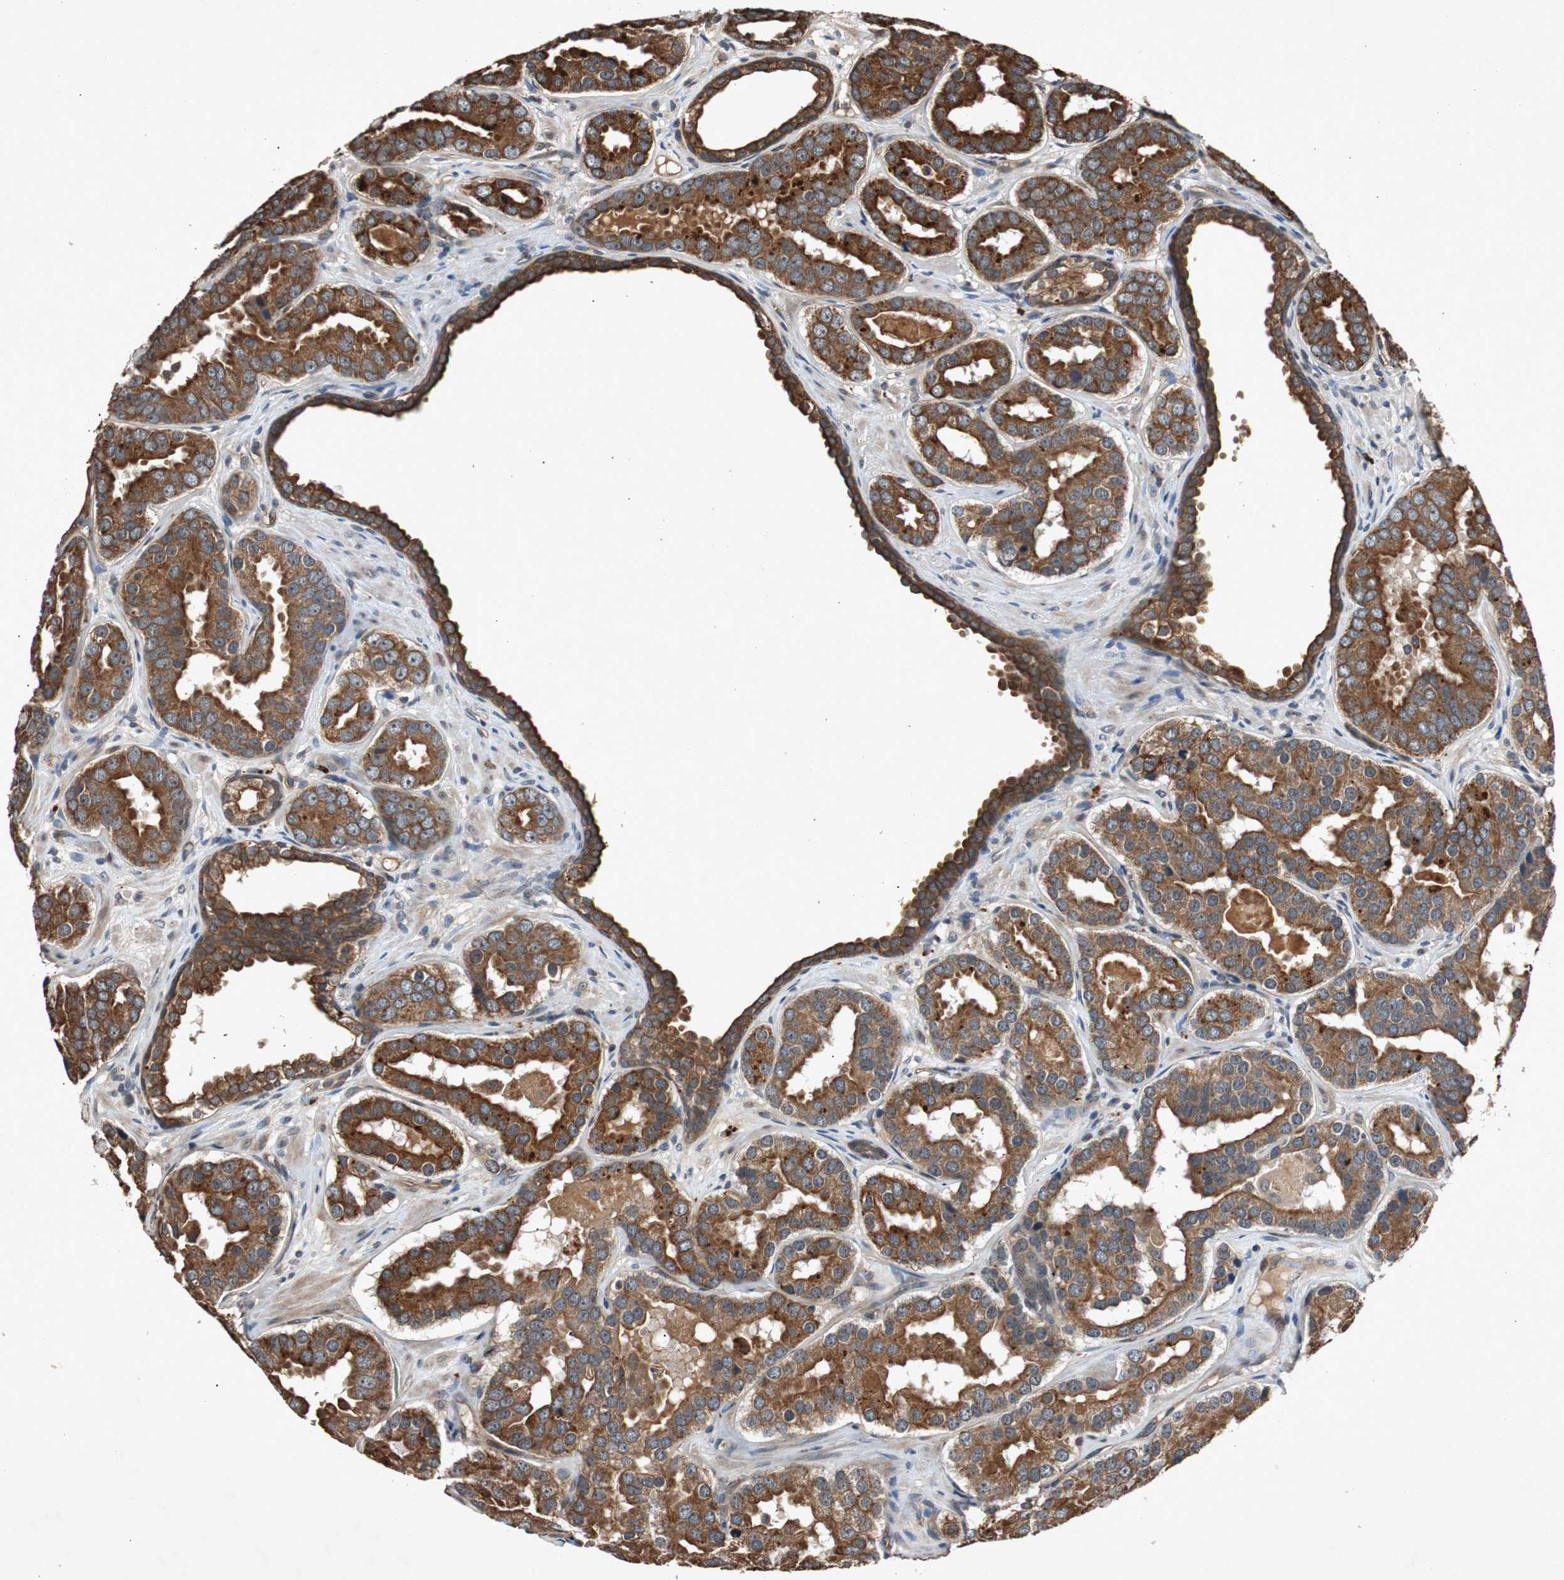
{"staining": {"intensity": "strong", "quantity": ">75%", "location": "cytoplasmic/membranous"}, "tissue": "prostate cancer", "cell_type": "Tumor cells", "image_type": "cancer", "snomed": [{"axis": "morphology", "description": "Adenocarcinoma, Low grade"}, {"axis": "topography", "description": "Prostate"}], "caption": "Immunohistochemical staining of prostate adenocarcinoma (low-grade) shows high levels of strong cytoplasmic/membranous protein positivity in approximately >75% of tumor cells.", "gene": "SLIT2", "patient": {"sex": "male", "age": 59}}